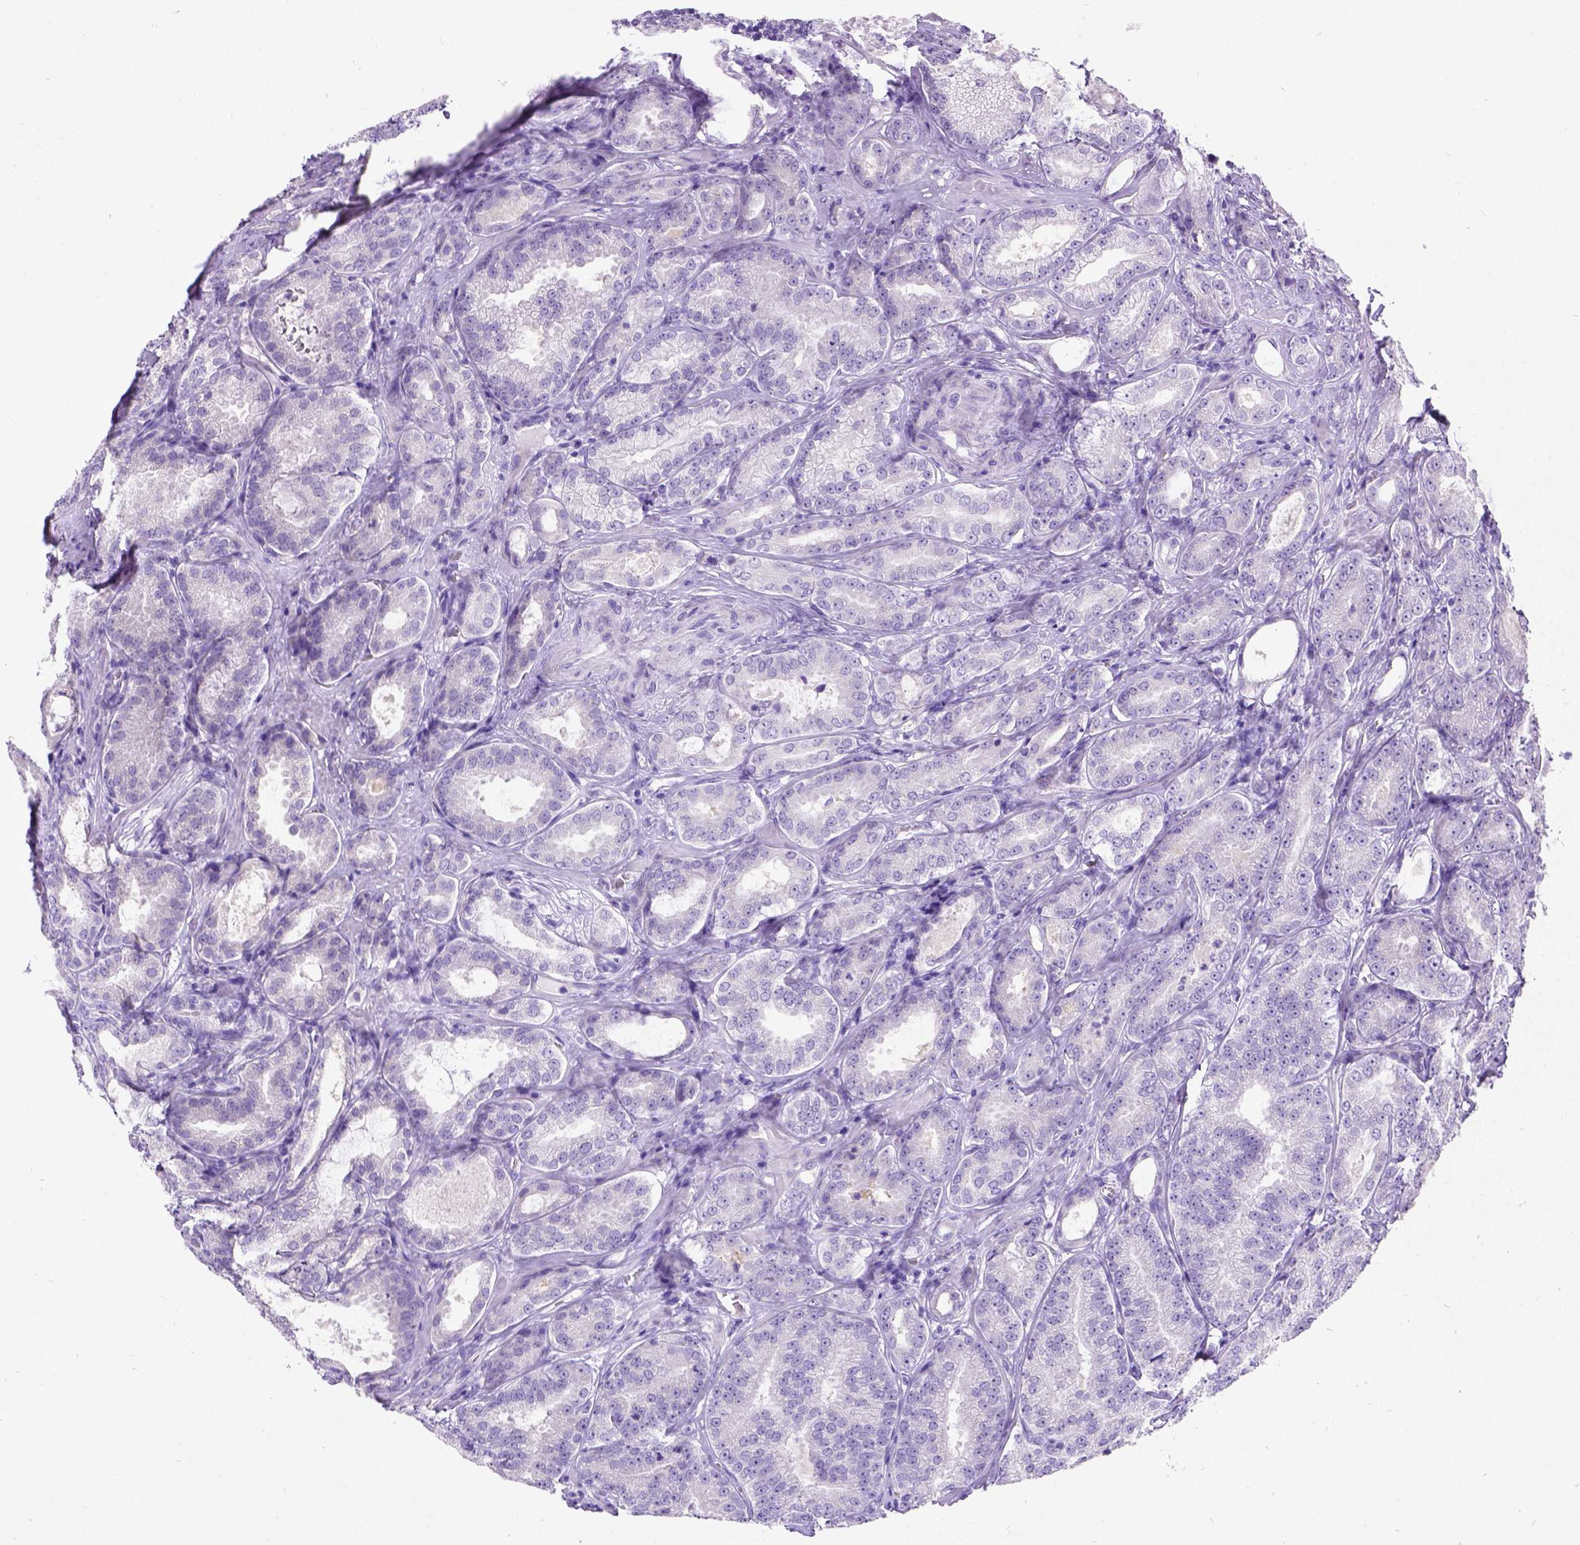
{"staining": {"intensity": "negative", "quantity": "none", "location": "none"}, "tissue": "prostate cancer", "cell_type": "Tumor cells", "image_type": "cancer", "snomed": [{"axis": "morphology", "description": "Adenocarcinoma, High grade"}, {"axis": "topography", "description": "Prostate"}], "caption": "Human prostate adenocarcinoma (high-grade) stained for a protein using immunohistochemistry (IHC) exhibits no staining in tumor cells.", "gene": "NEUROD4", "patient": {"sex": "male", "age": 64}}